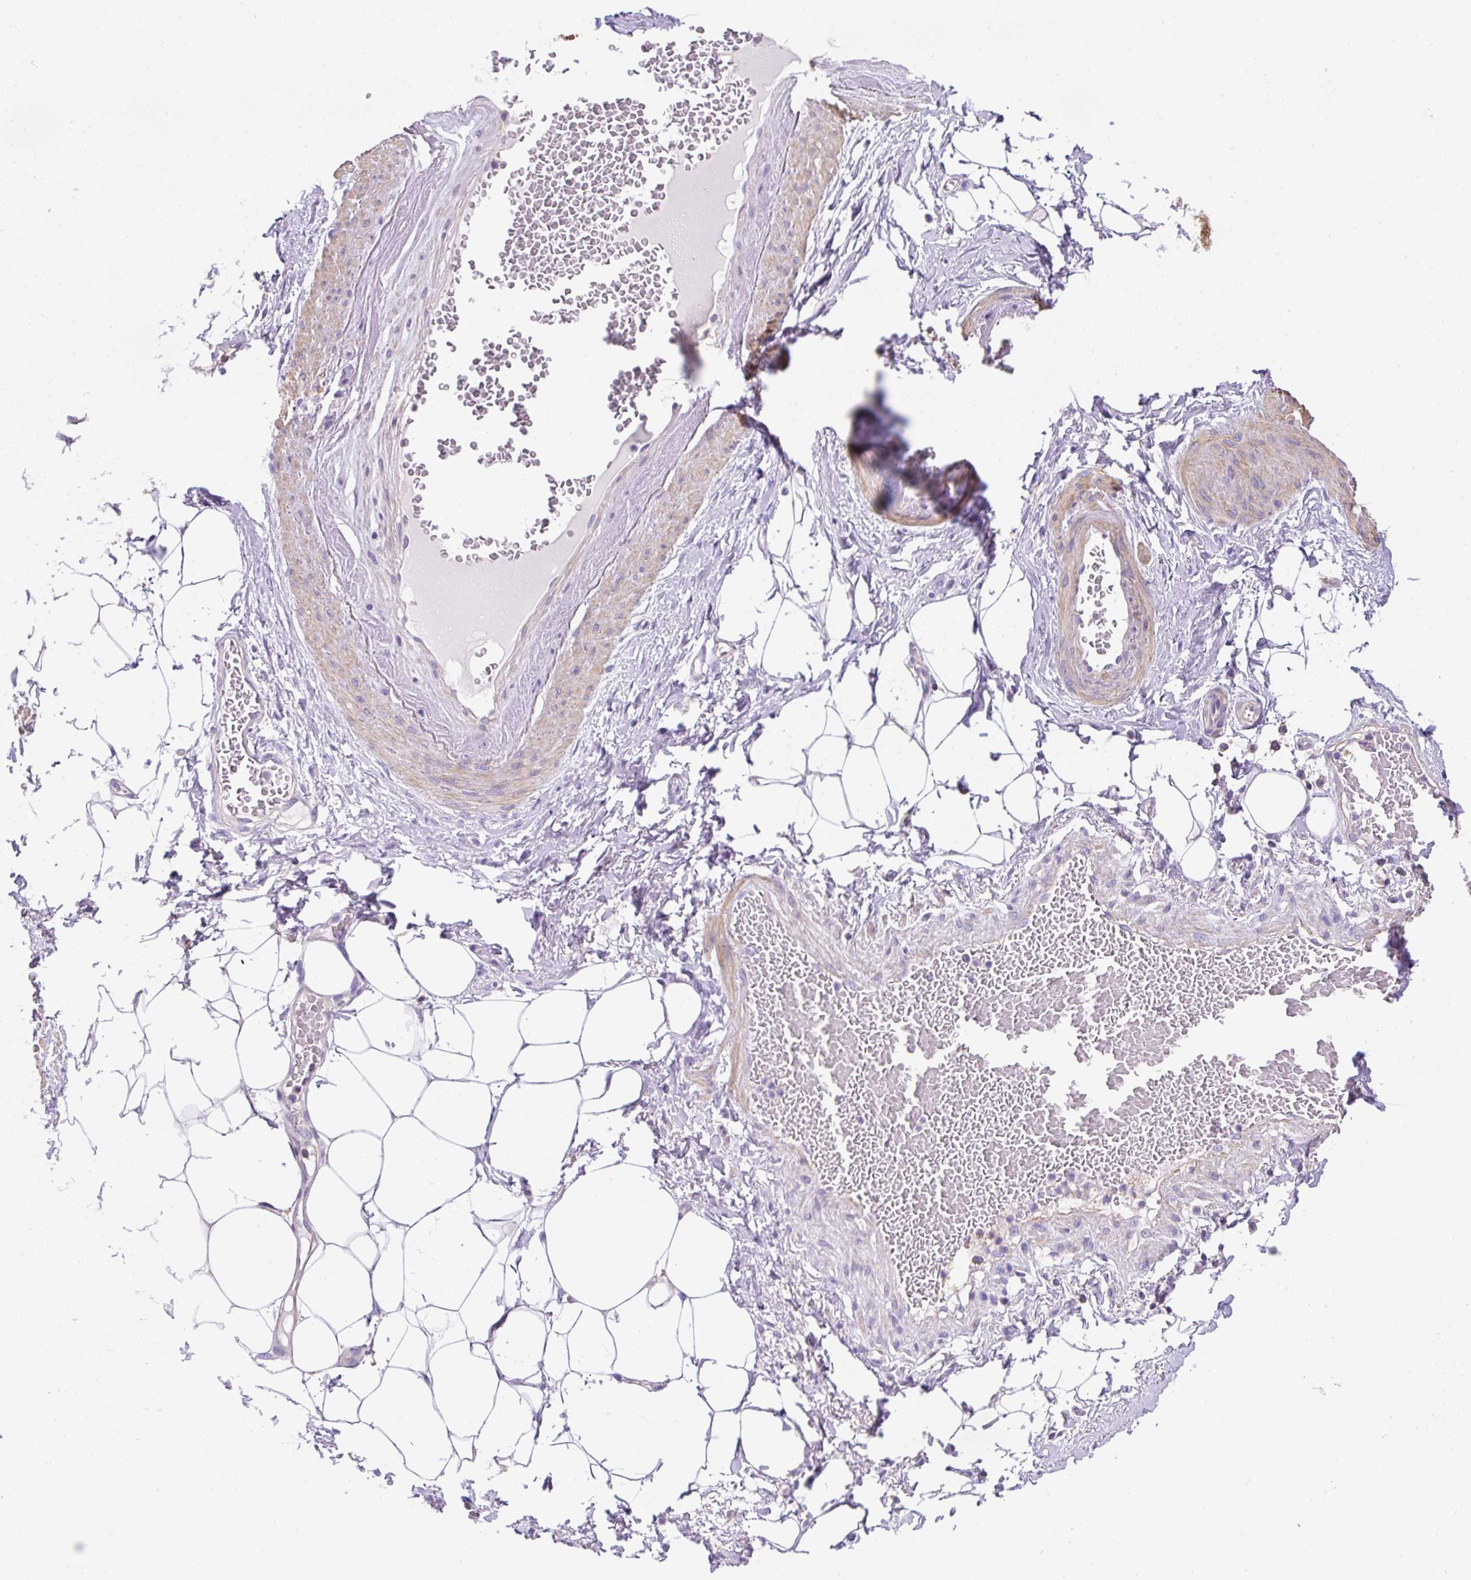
{"staining": {"intensity": "negative", "quantity": "none", "location": "none"}, "tissue": "adipose tissue", "cell_type": "Adipocytes", "image_type": "normal", "snomed": [{"axis": "morphology", "description": "Normal tissue, NOS"}, {"axis": "topography", "description": "Vagina"}, {"axis": "topography", "description": "Peripheral nerve tissue"}], "caption": "Protein analysis of normal adipose tissue reveals no significant expression in adipocytes. Nuclei are stained in blue.", "gene": "NPTN", "patient": {"sex": "female", "age": 71}}